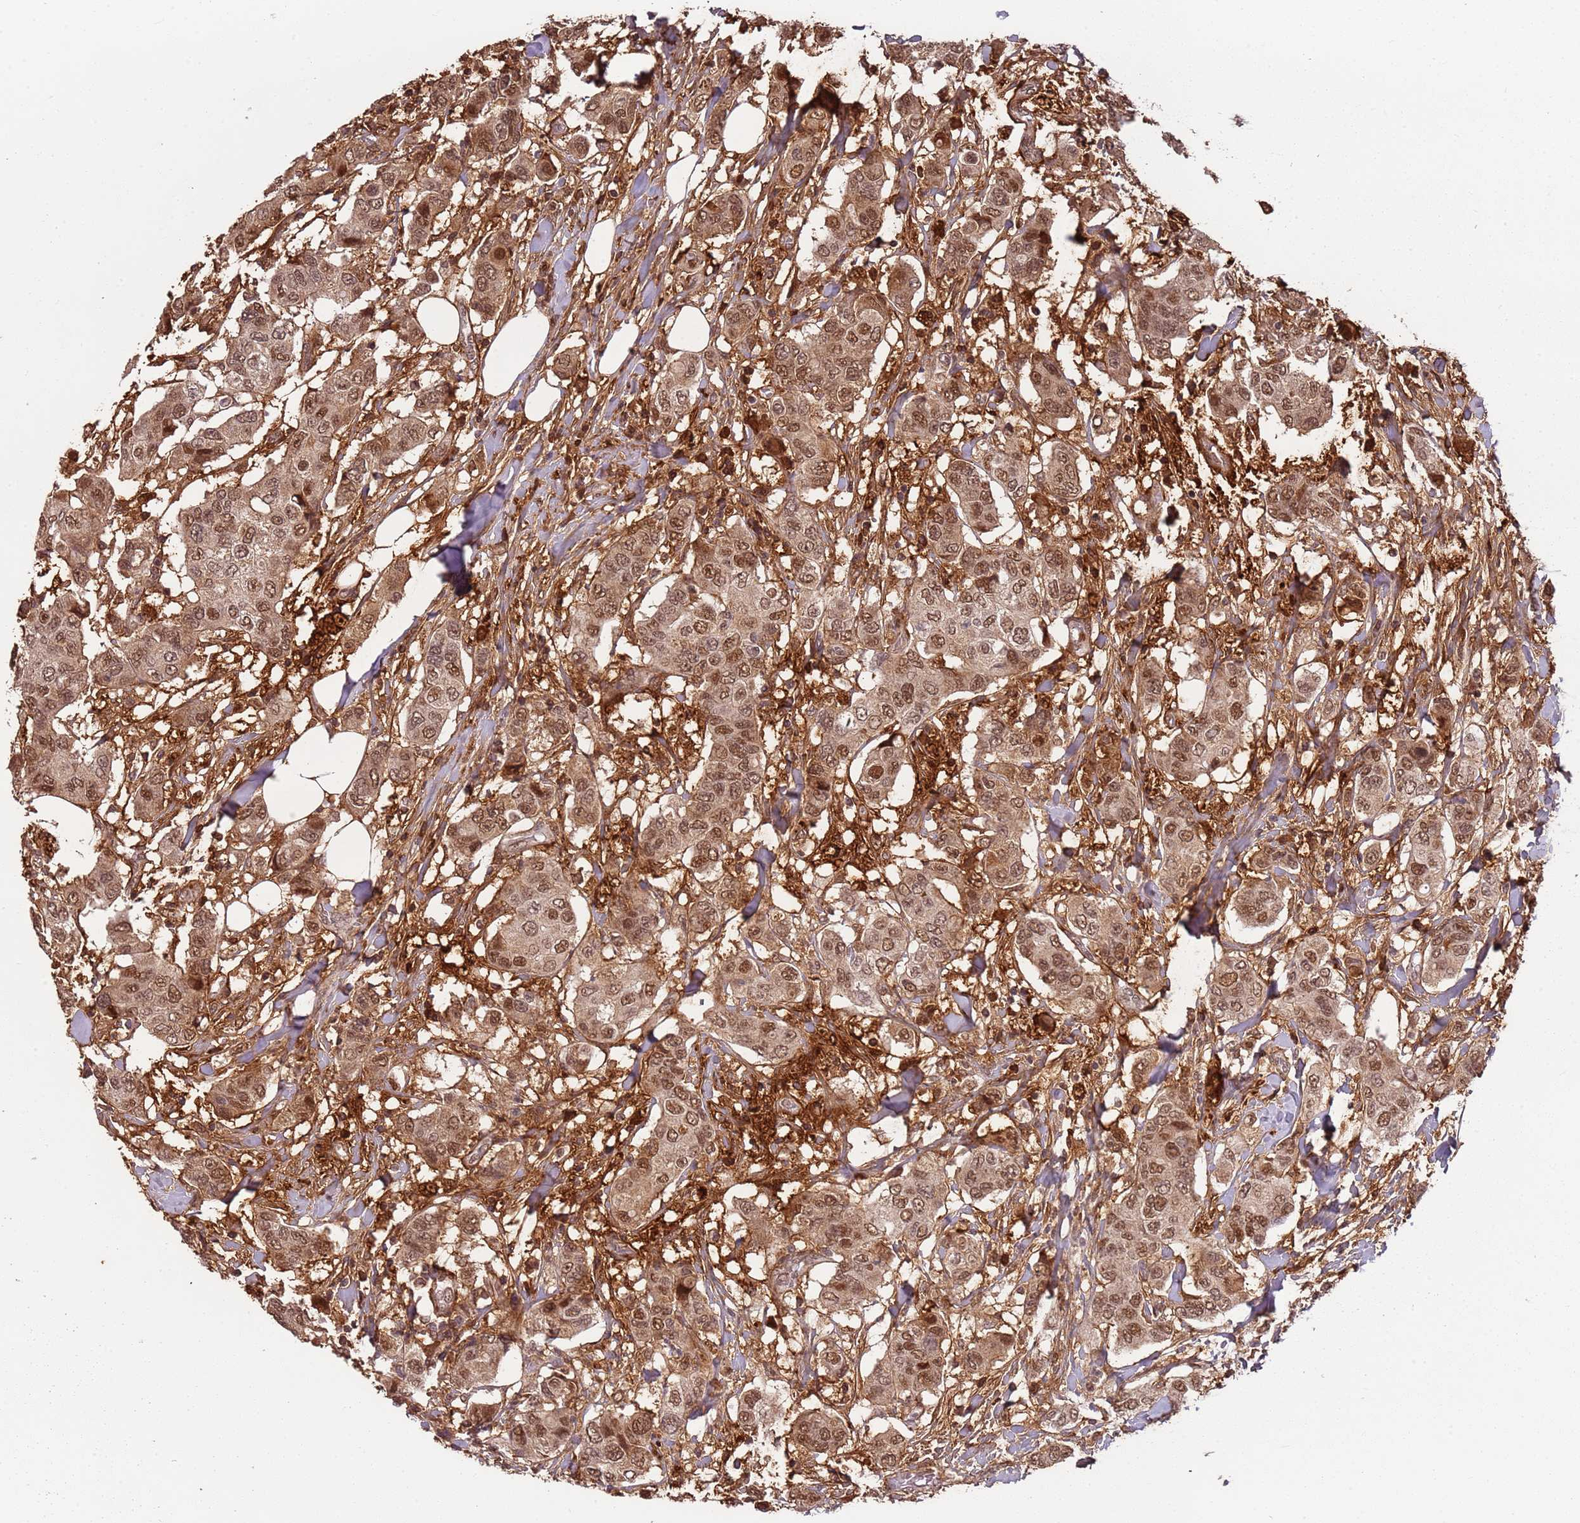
{"staining": {"intensity": "moderate", "quantity": ">75%", "location": "nuclear"}, "tissue": "breast cancer", "cell_type": "Tumor cells", "image_type": "cancer", "snomed": [{"axis": "morphology", "description": "Lobular carcinoma"}, {"axis": "topography", "description": "Breast"}], "caption": "IHC (DAB) staining of human breast lobular carcinoma shows moderate nuclear protein staining in approximately >75% of tumor cells.", "gene": "POLR3H", "patient": {"sex": "female", "age": 51}}